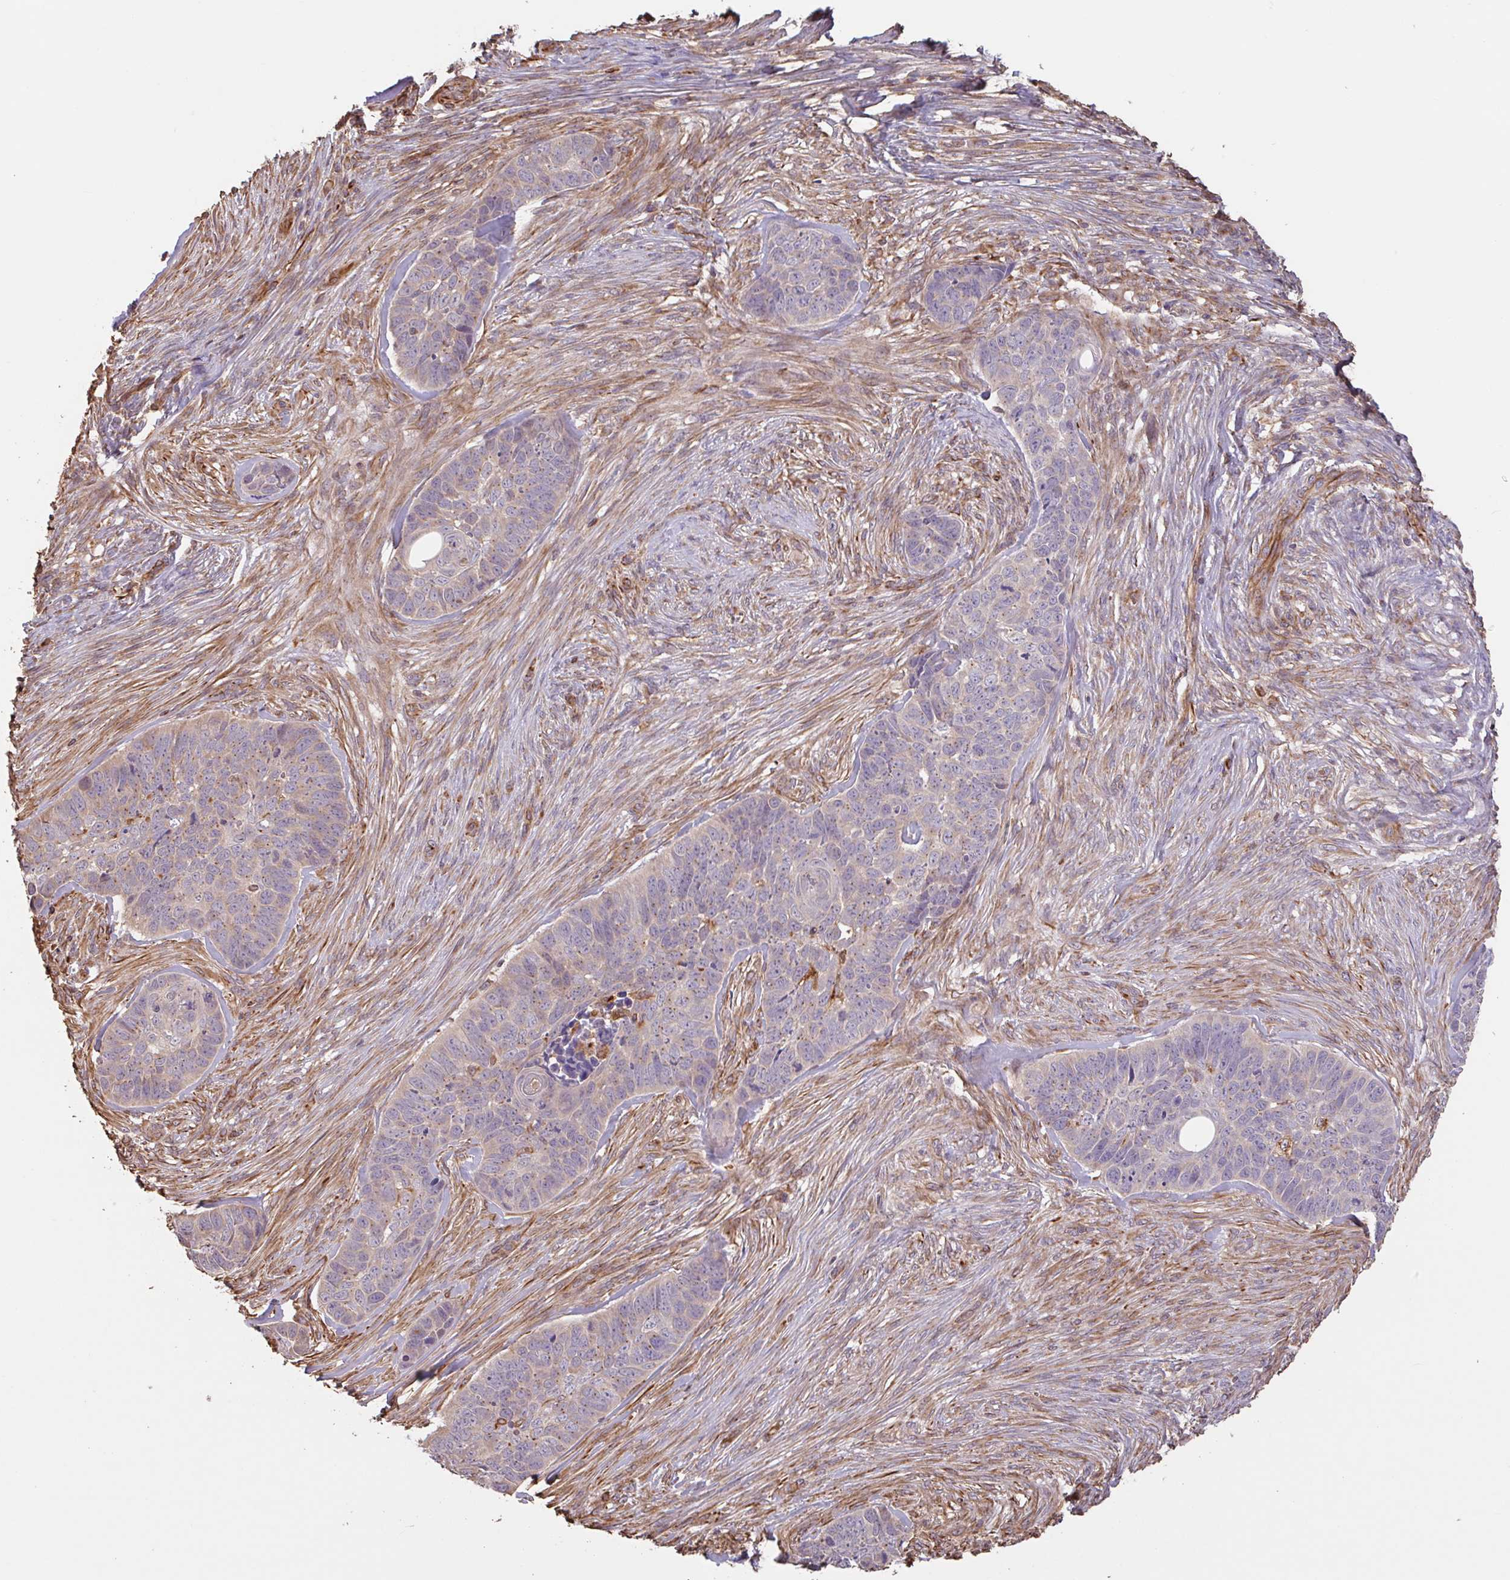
{"staining": {"intensity": "weak", "quantity": "25%-75%", "location": "cytoplasmic/membranous"}, "tissue": "skin cancer", "cell_type": "Tumor cells", "image_type": "cancer", "snomed": [{"axis": "morphology", "description": "Basal cell carcinoma"}, {"axis": "topography", "description": "Skin"}], "caption": "The immunohistochemical stain shows weak cytoplasmic/membranous staining in tumor cells of basal cell carcinoma (skin) tissue.", "gene": "ZNF790", "patient": {"sex": "female", "age": 82}}